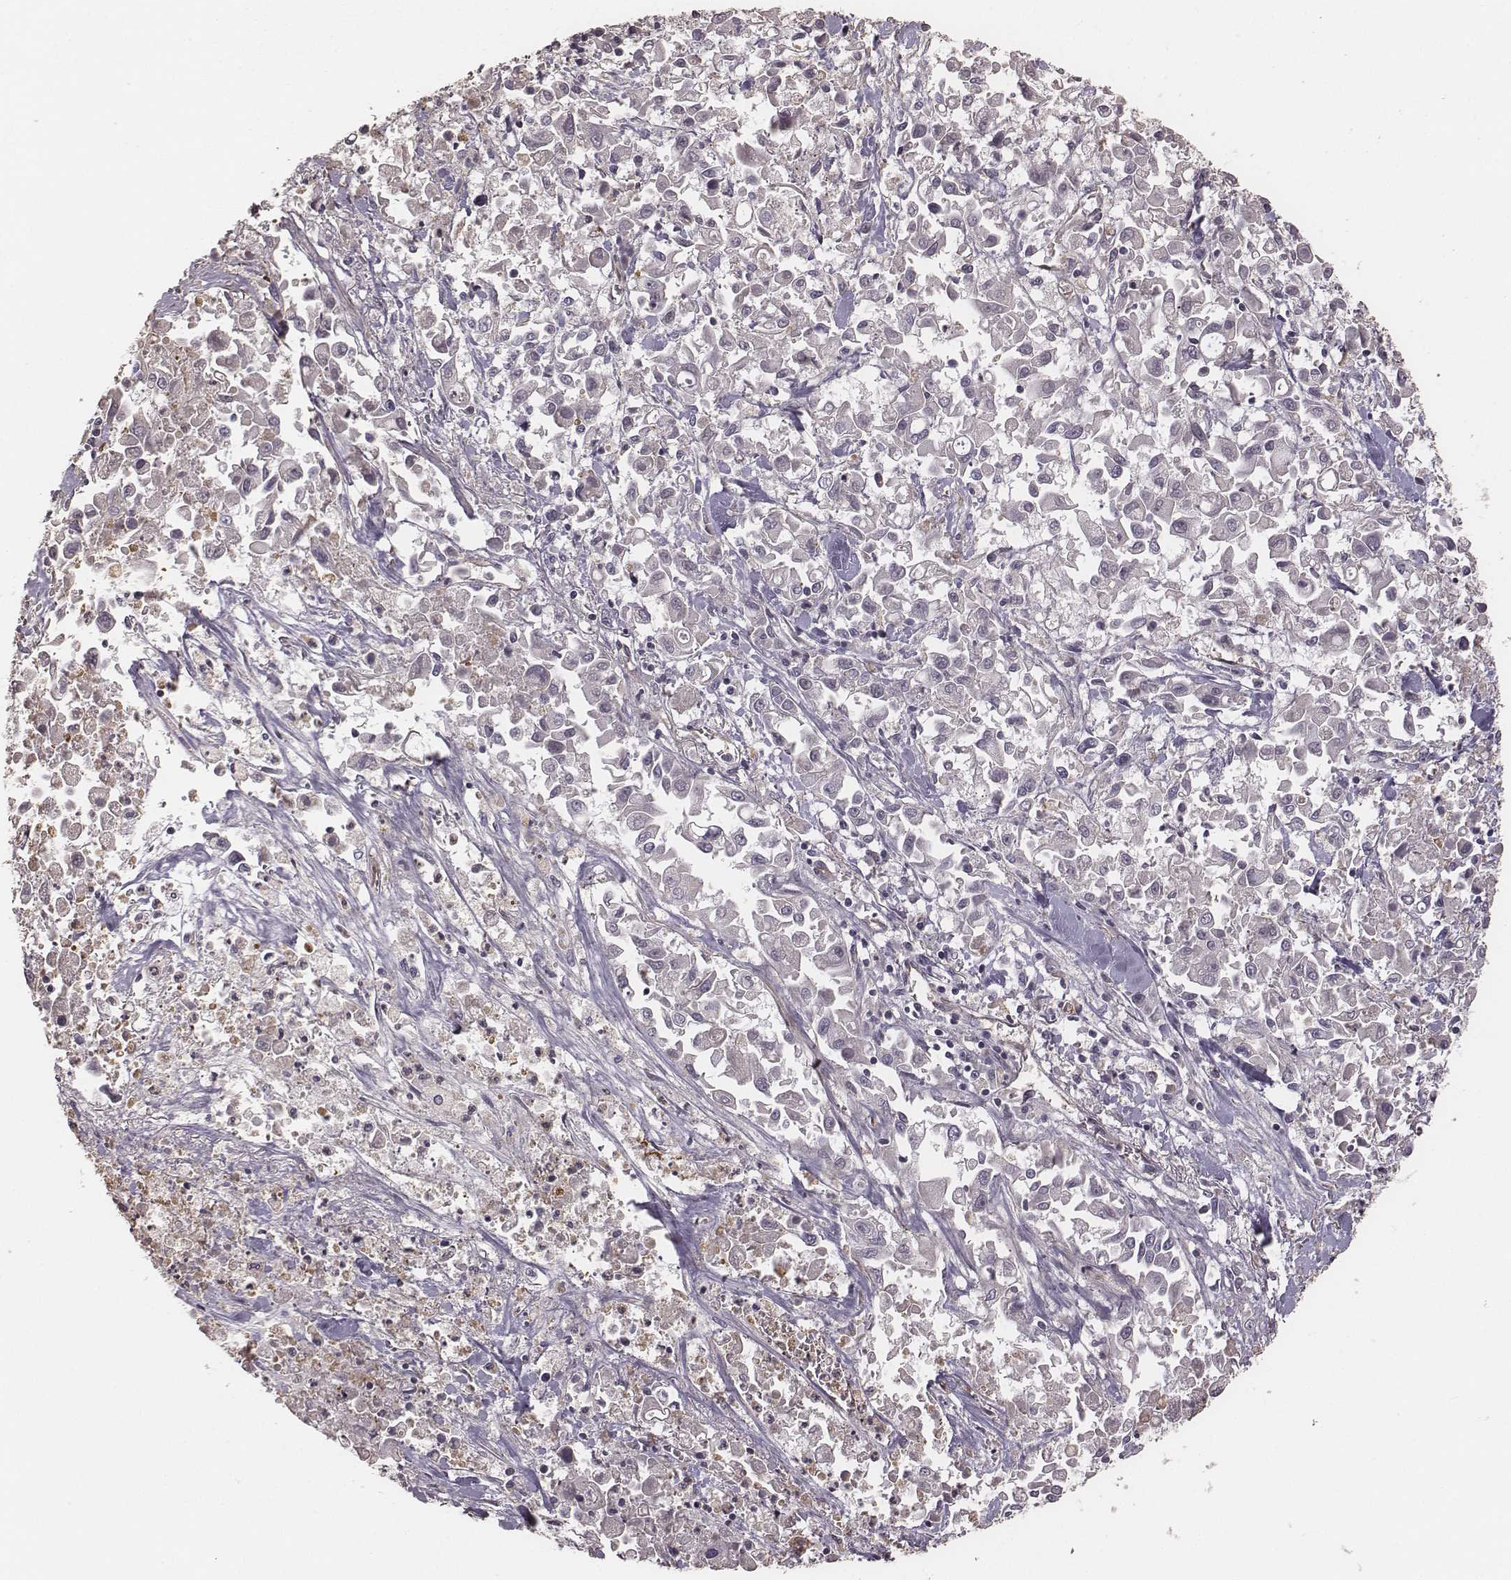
{"staining": {"intensity": "negative", "quantity": "none", "location": "none"}, "tissue": "pancreatic cancer", "cell_type": "Tumor cells", "image_type": "cancer", "snomed": [{"axis": "morphology", "description": "Adenocarcinoma, NOS"}, {"axis": "topography", "description": "Pancreas"}], "caption": "This is an IHC histopathology image of pancreatic cancer (adenocarcinoma). There is no expression in tumor cells.", "gene": "OTOGL", "patient": {"sex": "female", "age": 83}}